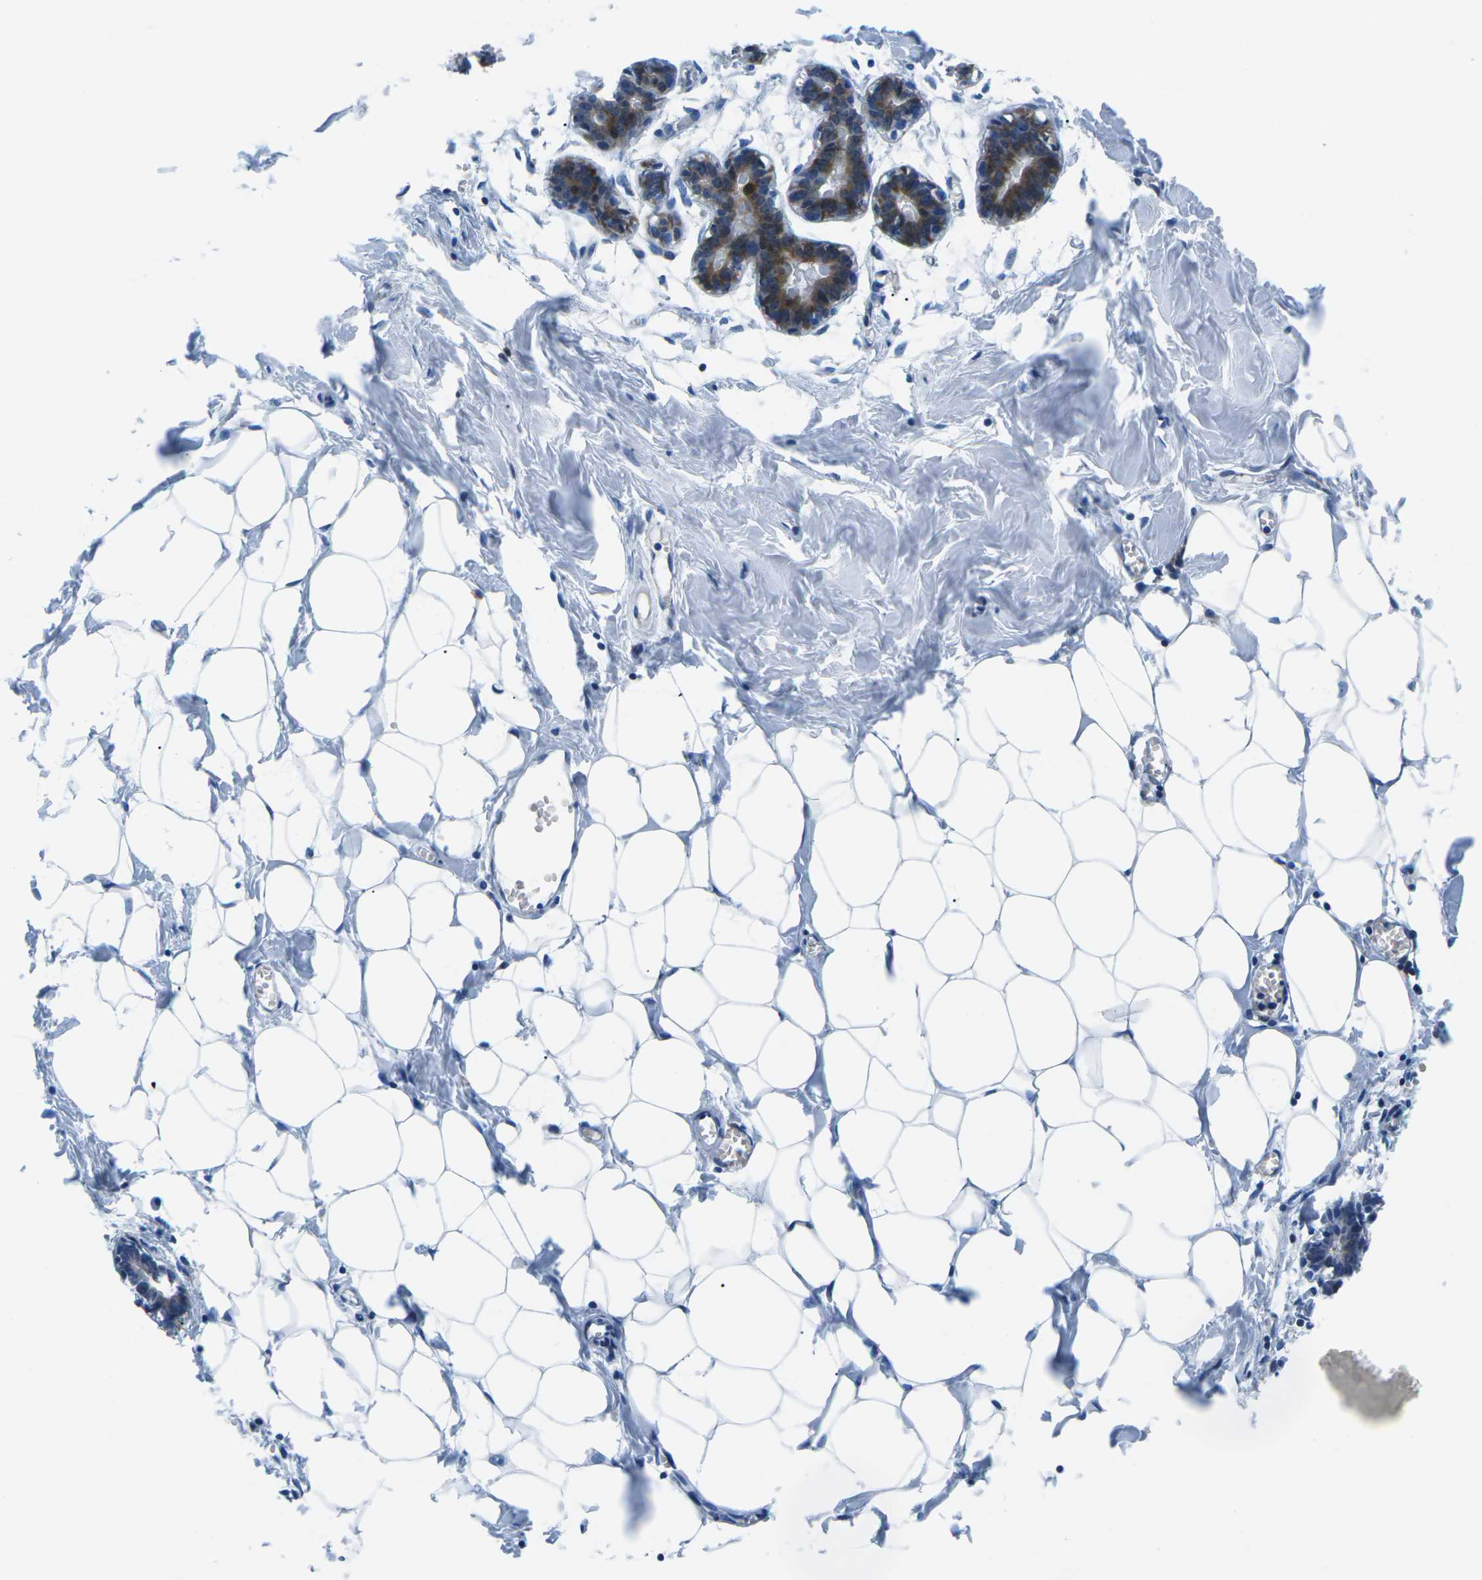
{"staining": {"intensity": "negative", "quantity": "none", "location": "none"}, "tissue": "breast", "cell_type": "Adipocytes", "image_type": "normal", "snomed": [{"axis": "morphology", "description": "Normal tissue, NOS"}, {"axis": "topography", "description": "Breast"}], "caption": "Photomicrograph shows no significant protein expression in adipocytes of normal breast. (DAB (3,3'-diaminobenzidine) immunohistochemistry visualized using brightfield microscopy, high magnification).", "gene": "SOCS4", "patient": {"sex": "female", "age": 27}}